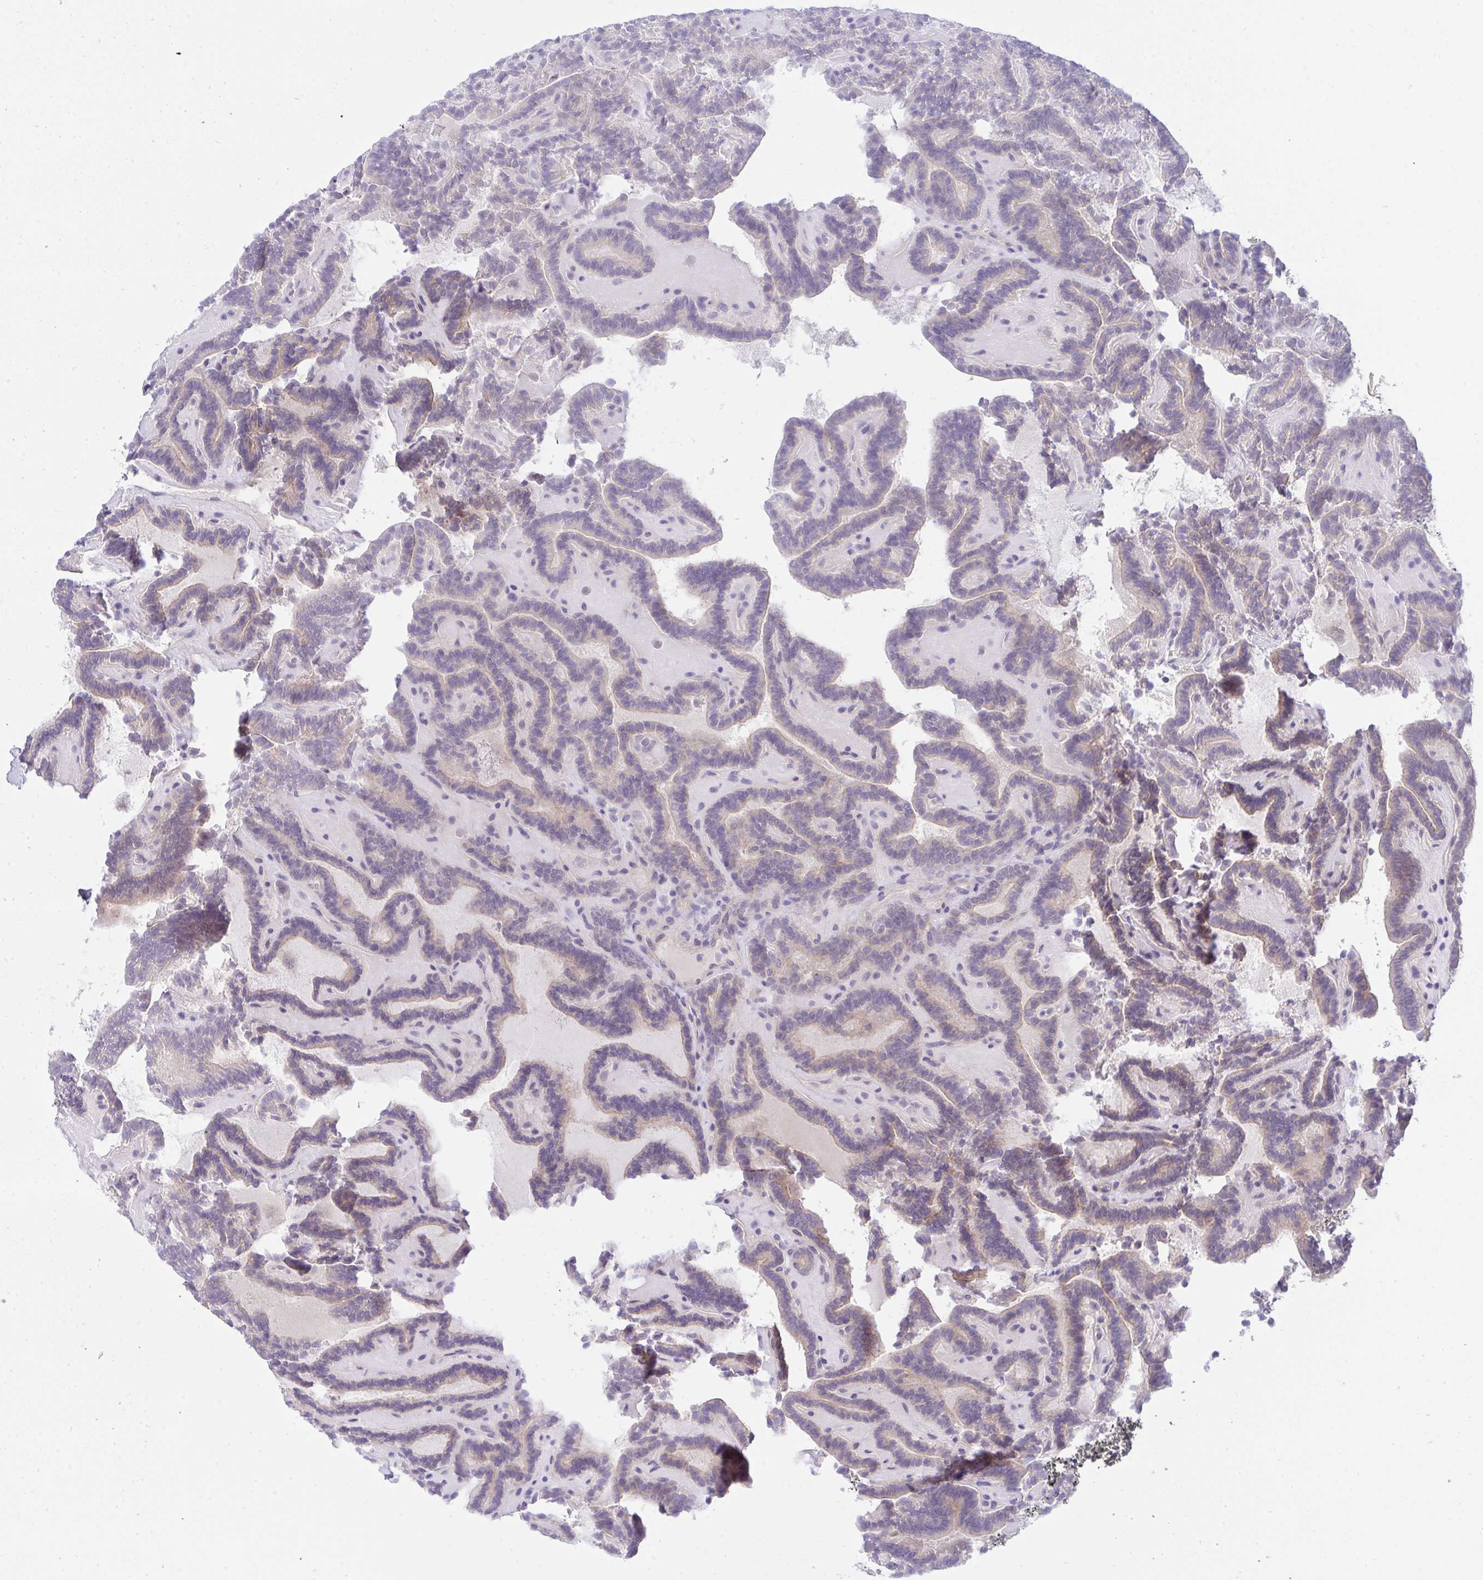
{"staining": {"intensity": "weak", "quantity": "25%-75%", "location": "cytoplasmic/membranous"}, "tissue": "thyroid cancer", "cell_type": "Tumor cells", "image_type": "cancer", "snomed": [{"axis": "morphology", "description": "Papillary adenocarcinoma, NOS"}, {"axis": "topography", "description": "Thyroid gland"}], "caption": "Tumor cells reveal low levels of weak cytoplasmic/membranous staining in about 25%-75% of cells in human thyroid papillary adenocarcinoma.", "gene": "HOXD12", "patient": {"sex": "female", "age": 21}}